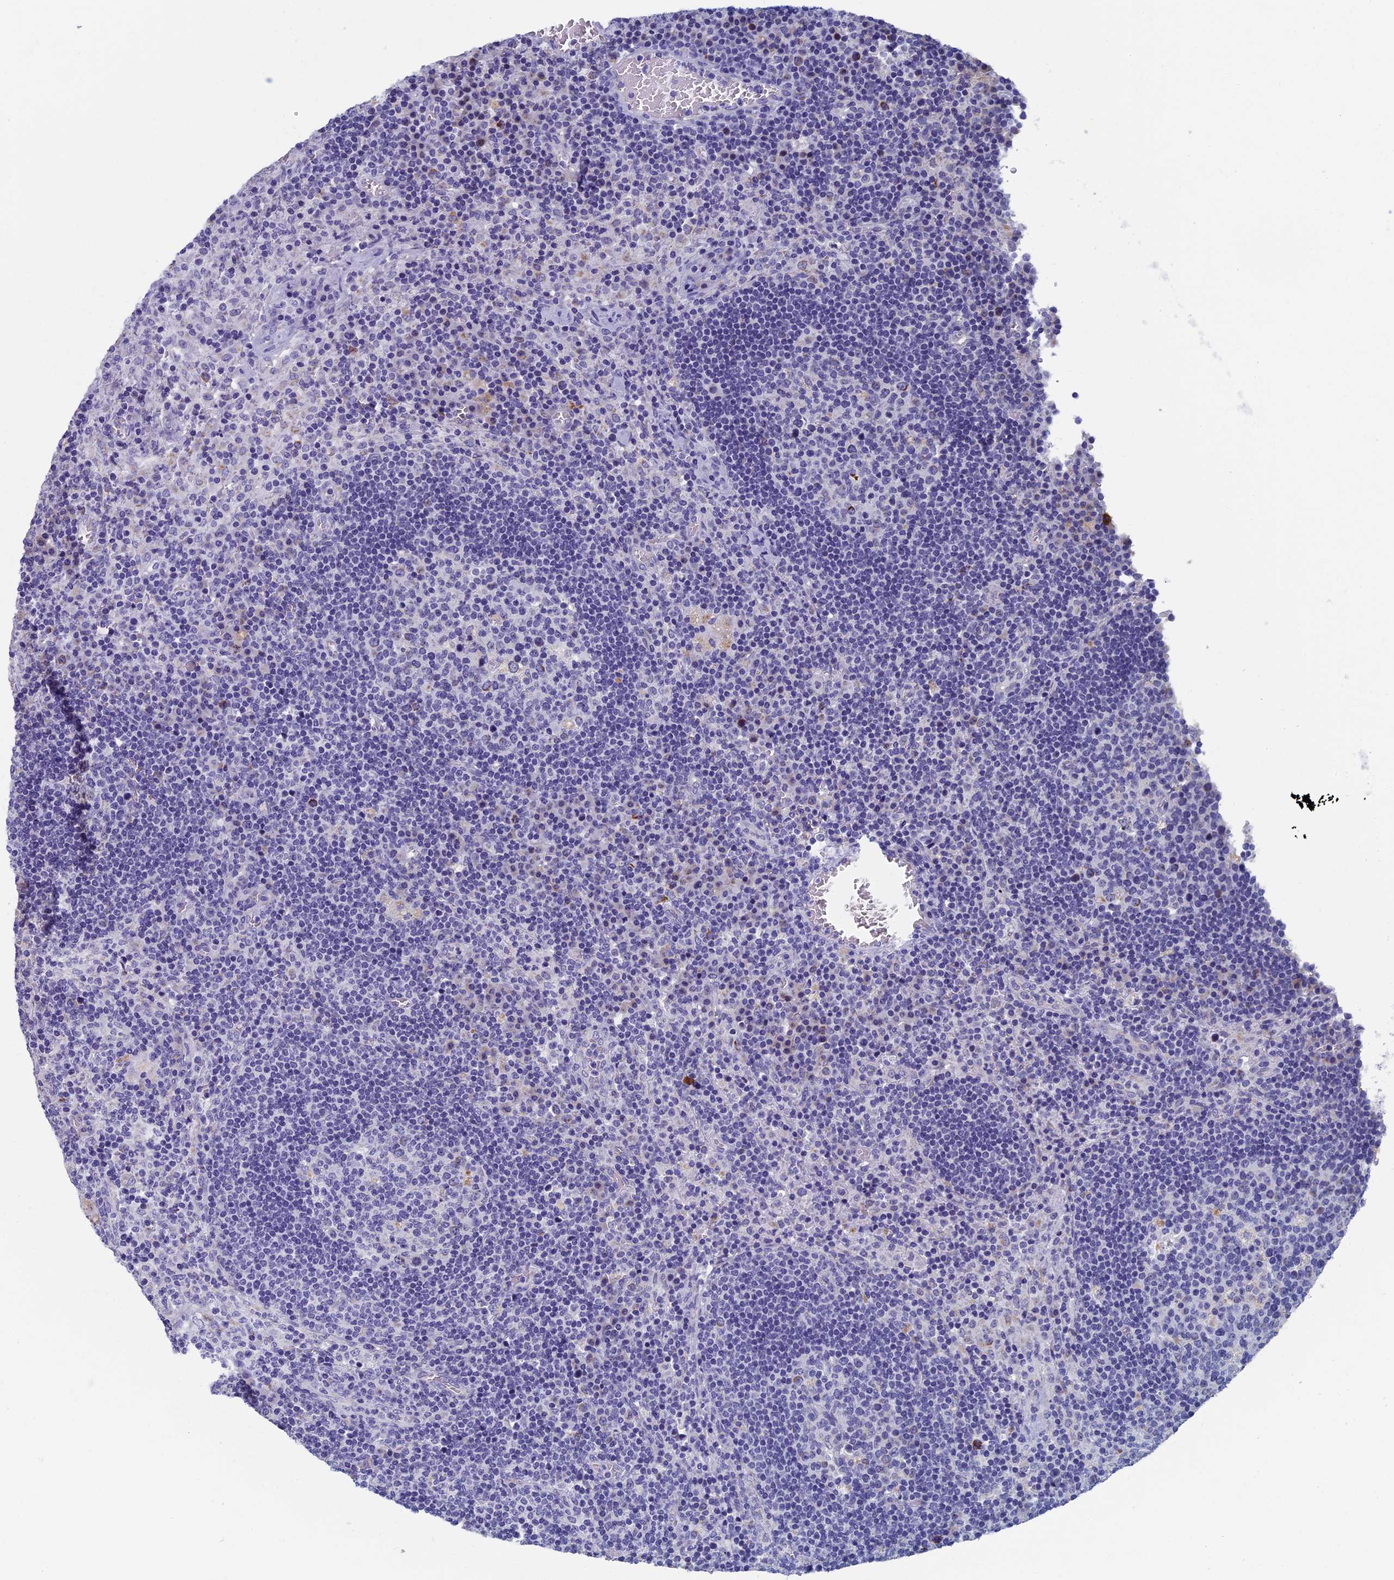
{"staining": {"intensity": "negative", "quantity": "none", "location": "none"}, "tissue": "lymph node", "cell_type": "Germinal center cells", "image_type": "normal", "snomed": [{"axis": "morphology", "description": "Normal tissue, NOS"}, {"axis": "topography", "description": "Lymph node"}], "caption": "High power microscopy photomicrograph of an IHC image of normal lymph node, revealing no significant positivity in germinal center cells. (Brightfield microscopy of DAB (3,3'-diaminobenzidine) immunohistochemistry at high magnification).", "gene": "OAT", "patient": {"sex": "male", "age": 58}}